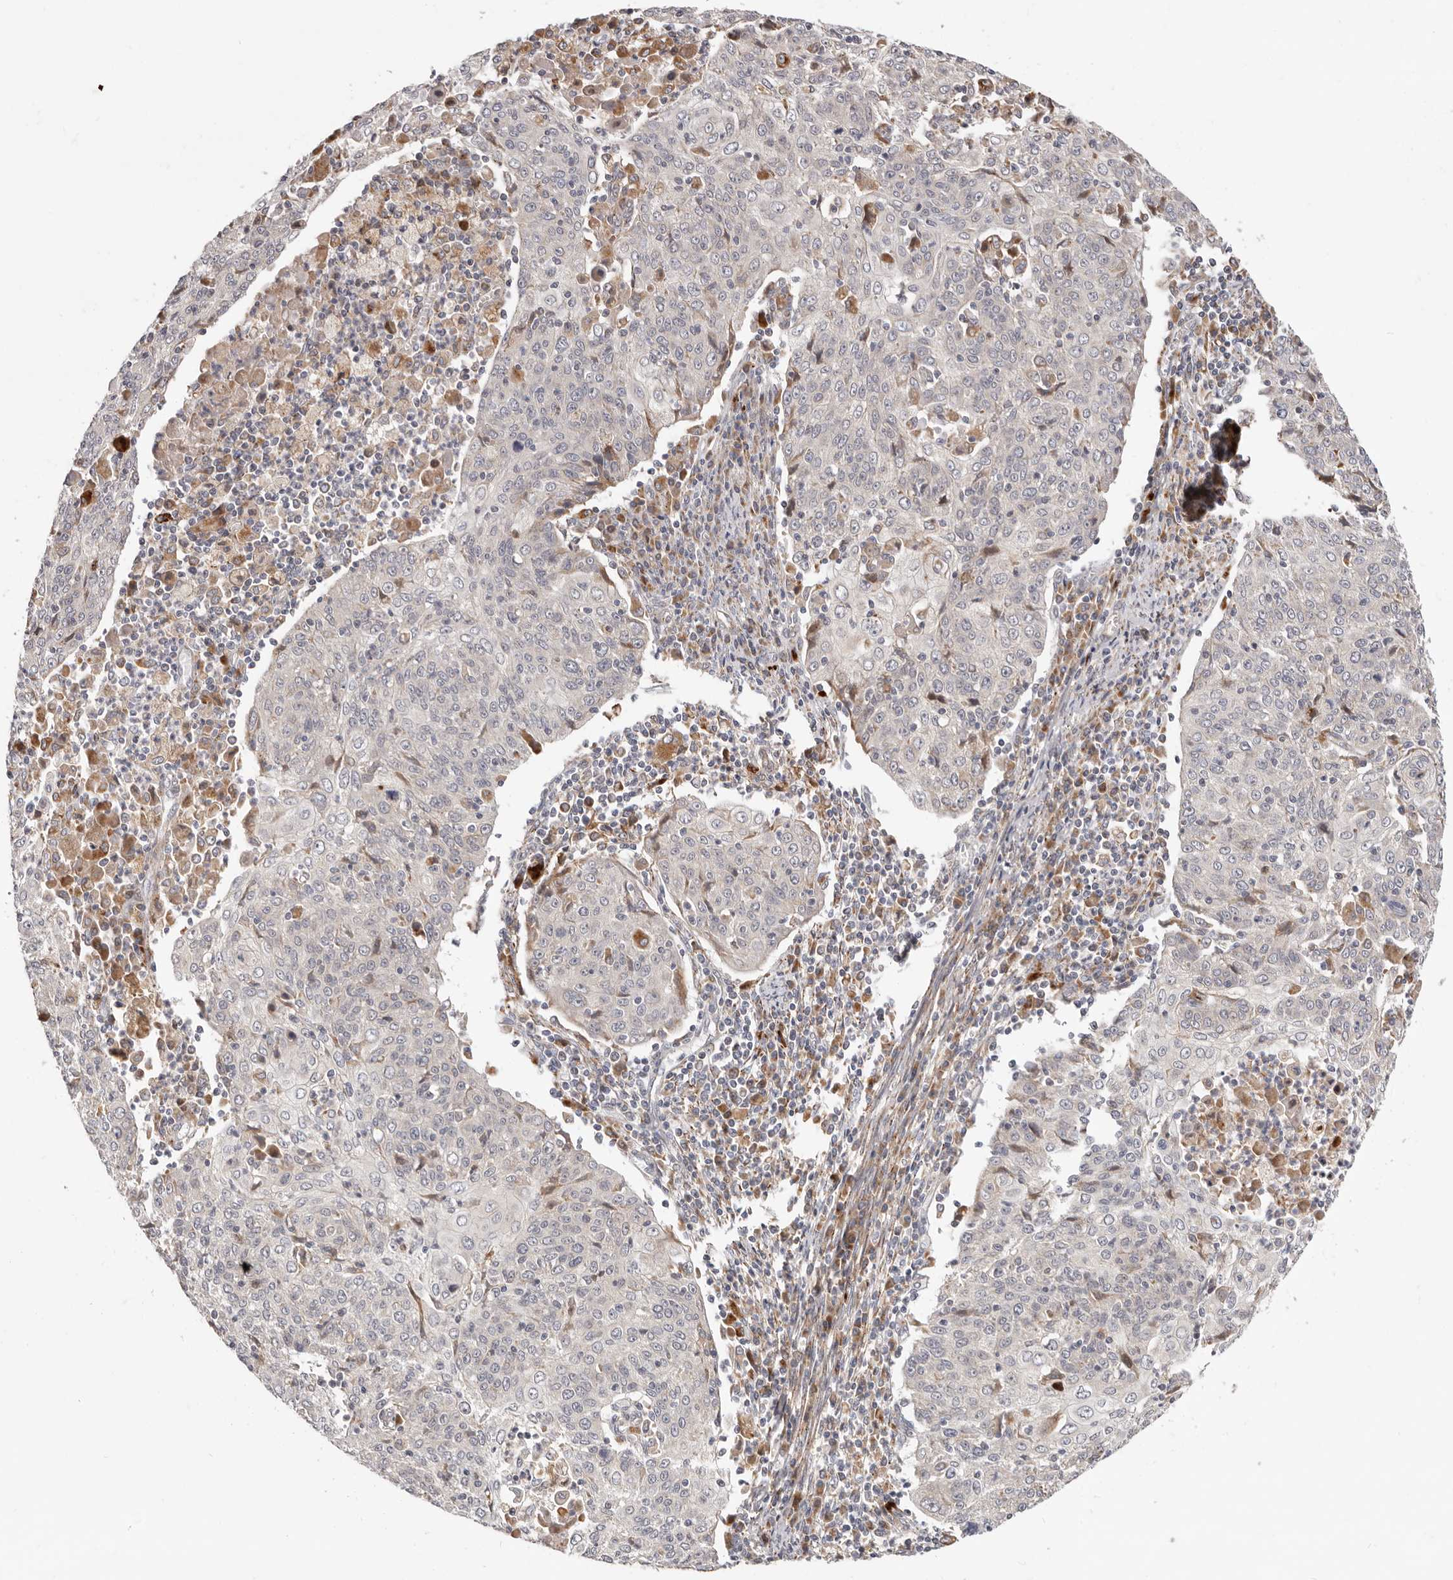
{"staining": {"intensity": "negative", "quantity": "none", "location": "none"}, "tissue": "cervical cancer", "cell_type": "Tumor cells", "image_type": "cancer", "snomed": [{"axis": "morphology", "description": "Squamous cell carcinoma, NOS"}, {"axis": "topography", "description": "Cervix"}], "caption": "Immunohistochemistry (IHC) histopathology image of neoplastic tissue: human squamous cell carcinoma (cervical) stained with DAB (3,3'-diaminobenzidine) reveals no significant protein positivity in tumor cells.", "gene": "TOR3A", "patient": {"sex": "female", "age": 48}}